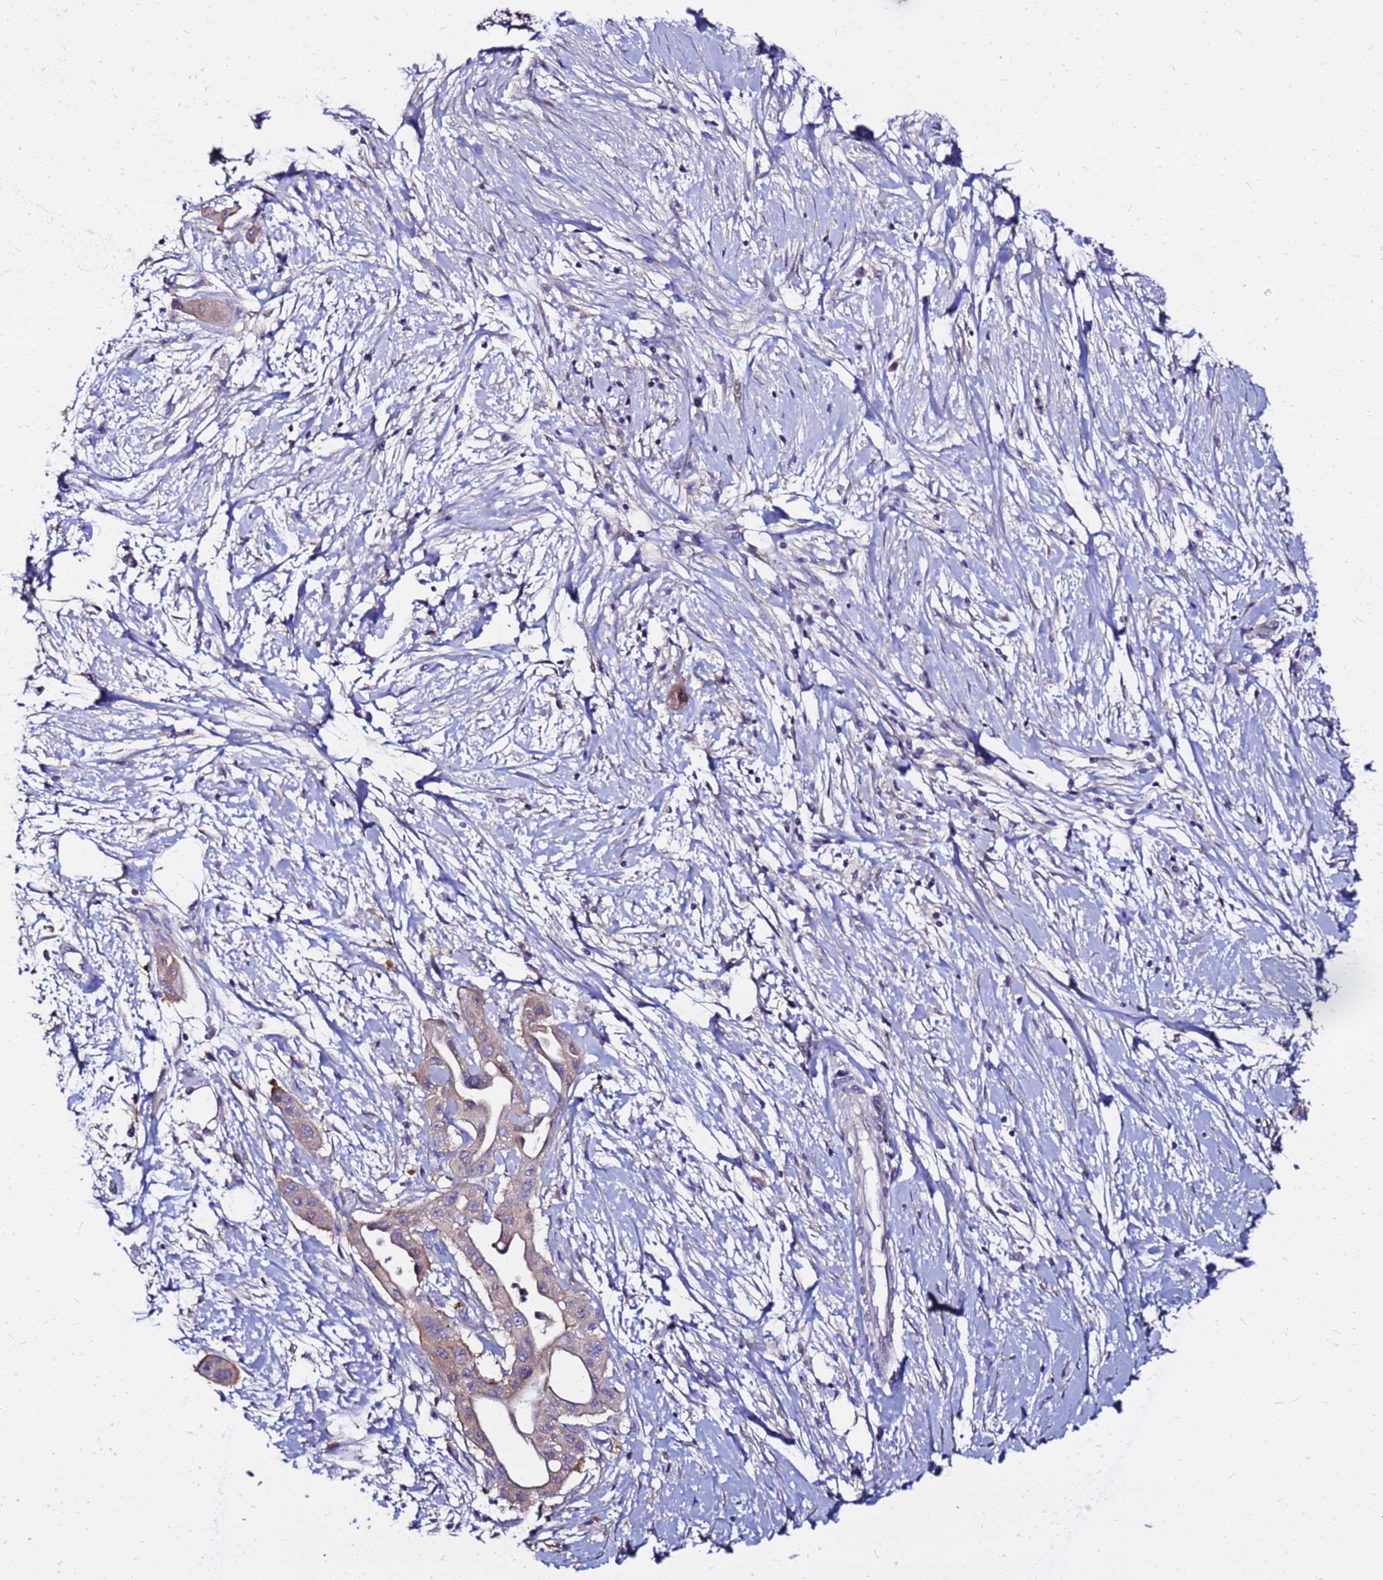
{"staining": {"intensity": "weak", "quantity": "25%-75%", "location": "cytoplasmic/membranous"}, "tissue": "pancreatic cancer", "cell_type": "Tumor cells", "image_type": "cancer", "snomed": [{"axis": "morphology", "description": "Adenocarcinoma, NOS"}, {"axis": "topography", "description": "Pancreas"}], "caption": "Protein expression analysis of pancreatic cancer demonstrates weak cytoplasmic/membranous expression in approximately 25%-75% of tumor cells.", "gene": "ARHGEF5", "patient": {"sex": "male", "age": 68}}